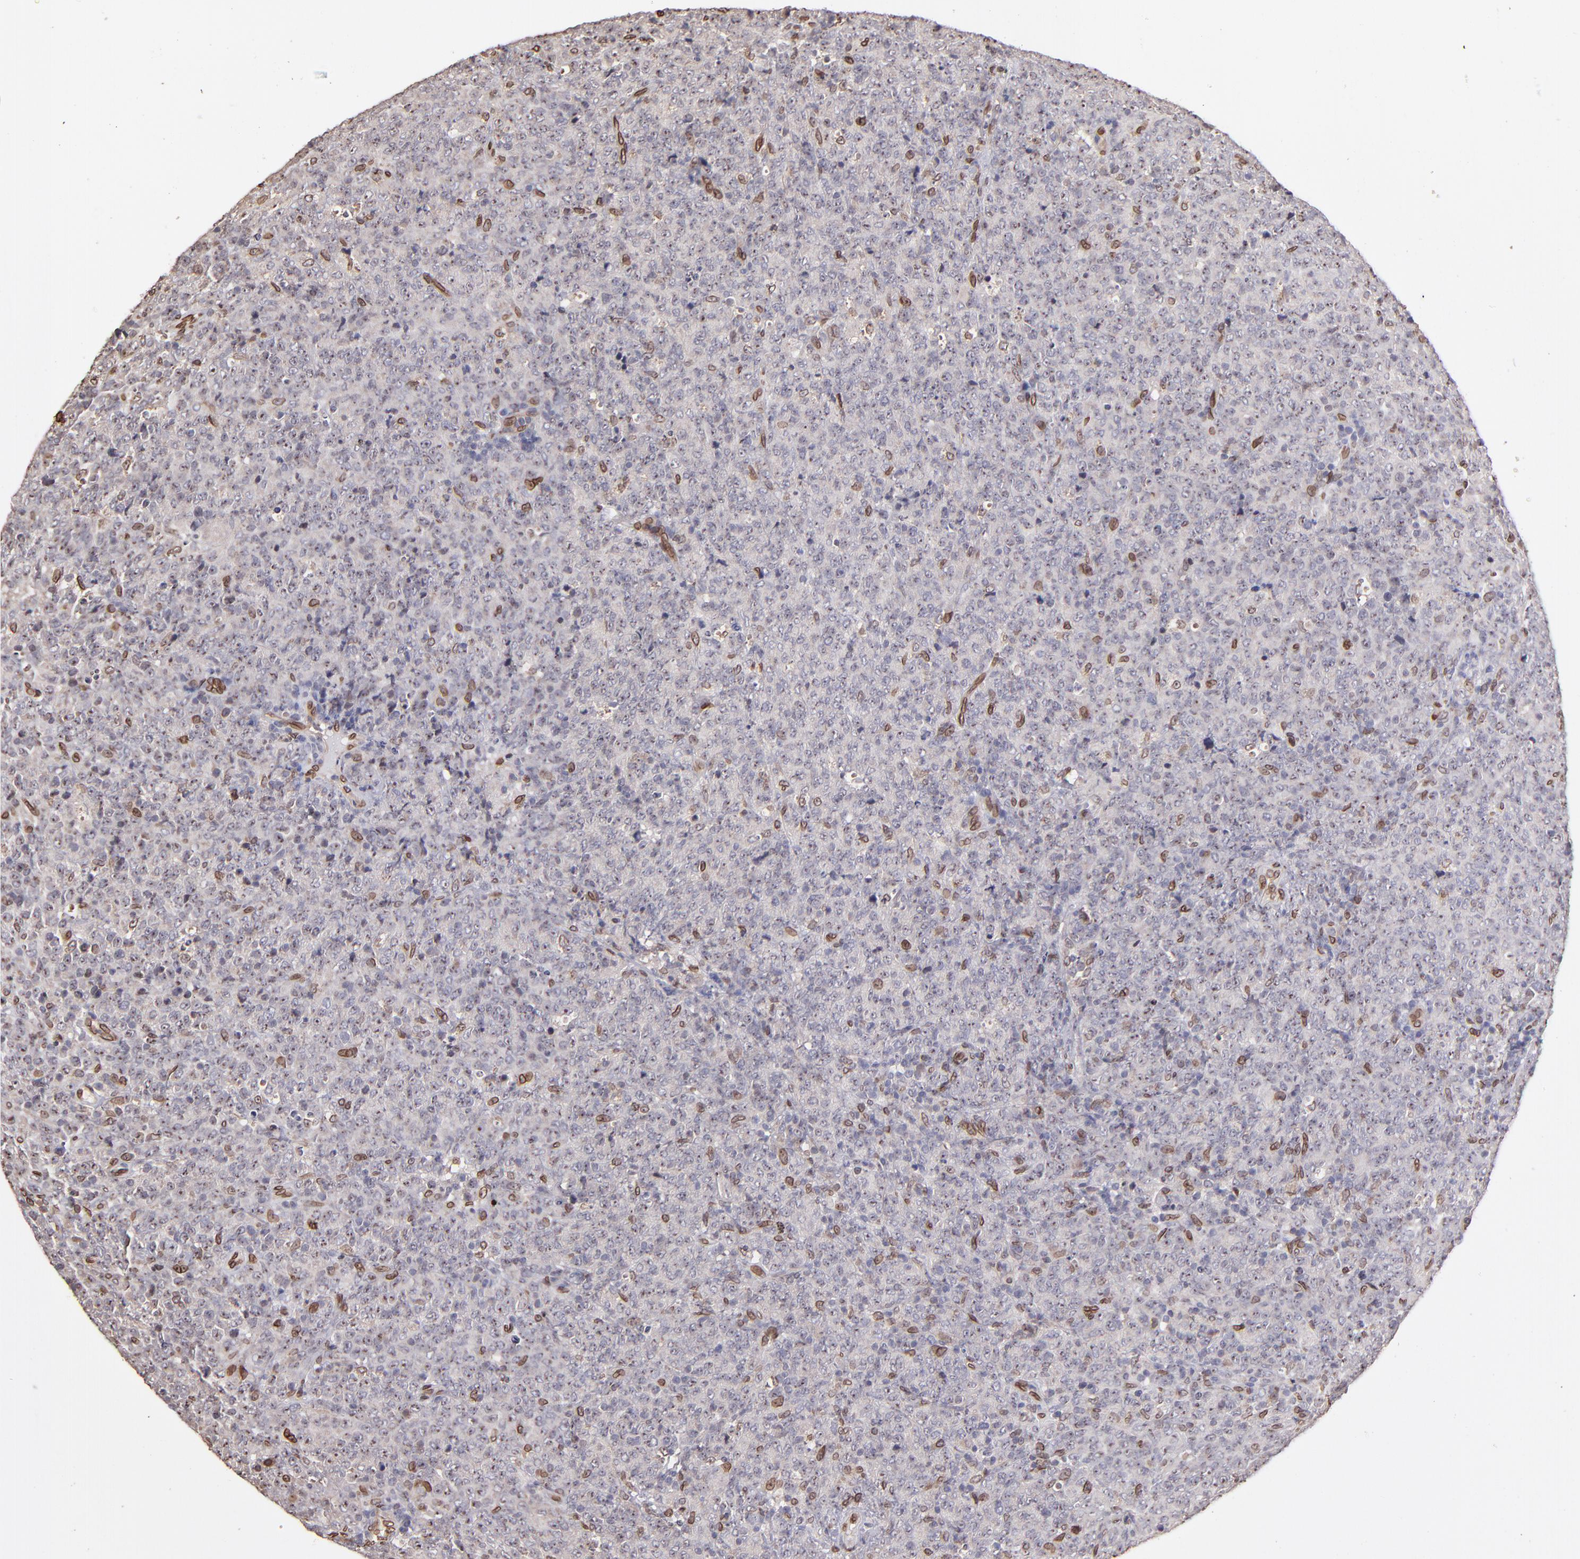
{"staining": {"intensity": "moderate", "quantity": "<25%", "location": "cytoplasmic/membranous,nuclear"}, "tissue": "lymphoma", "cell_type": "Tumor cells", "image_type": "cancer", "snomed": [{"axis": "morphology", "description": "Malignant lymphoma, non-Hodgkin's type, High grade"}, {"axis": "topography", "description": "Tonsil"}], "caption": "Lymphoma stained for a protein shows moderate cytoplasmic/membranous and nuclear positivity in tumor cells. (DAB (3,3'-diaminobenzidine) IHC with brightfield microscopy, high magnification).", "gene": "PUM3", "patient": {"sex": "female", "age": 36}}